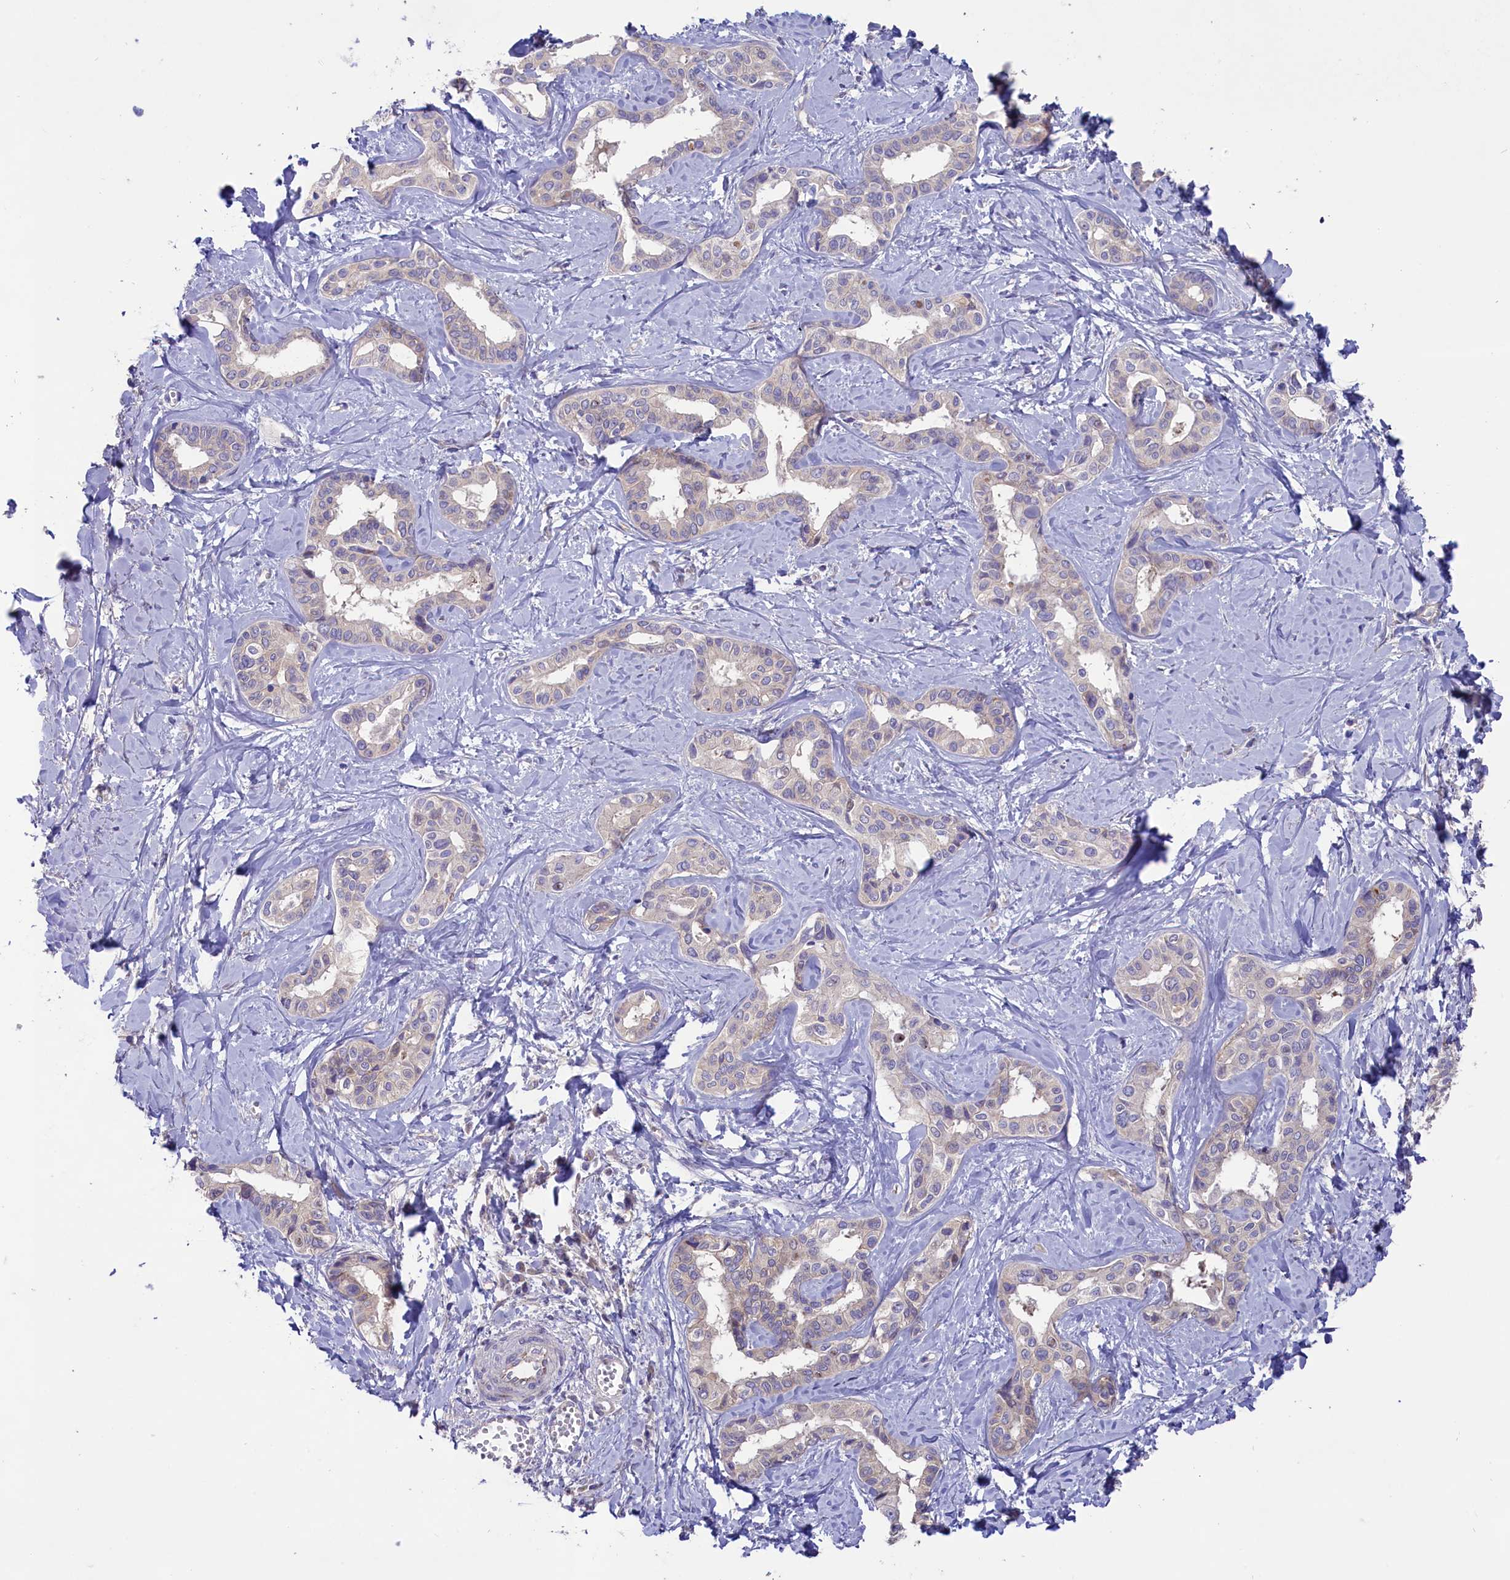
{"staining": {"intensity": "weak", "quantity": "<25%", "location": "cytoplasmic/membranous"}, "tissue": "liver cancer", "cell_type": "Tumor cells", "image_type": "cancer", "snomed": [{"axis": "morphology", "description": "Cholangiocarcinoma"}, {"axis": "topography", "description": "Liver"}], "caption": "Tumor cells are negative for brown protein staining in cholangiocarcinoma (liver). (DAB immunohistochemistry (IHC) with hematoxylin counter stain).", "gene": "CD99L2", "patient": {"sex": "female", "age": 77}}